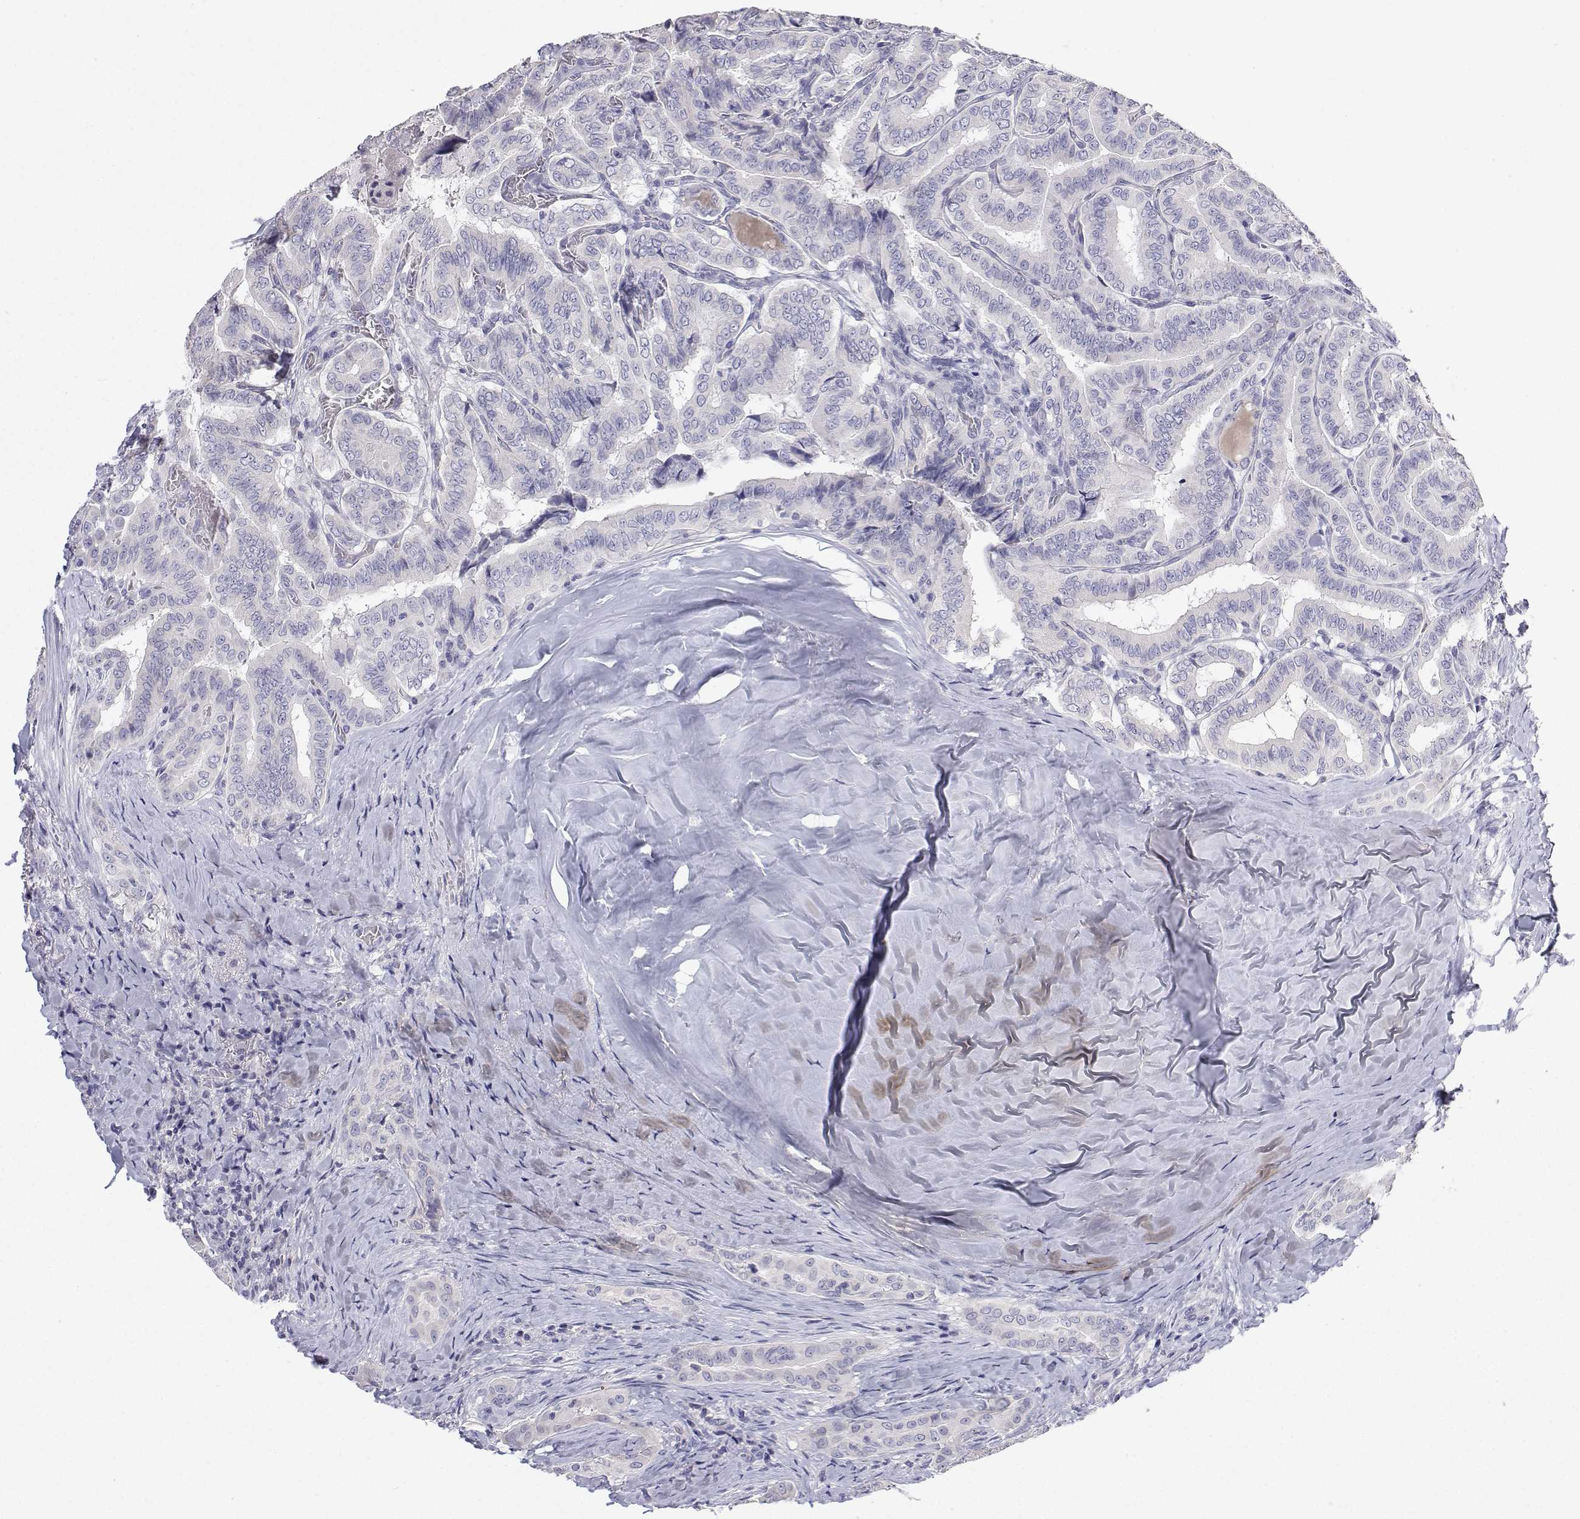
{"staining": {"intensity": "negative", "quantity": "none", "location": "none"}, "tissue": "thyroid cancer", "cell_type": "Tumor cells", "image_type": "cancer", "snomed": [{"axis": "morphology", "description": "Papillary adenocarcinoma, NOS"}, {"axis": "morphology", "description": "Papillary adenoma metastatic"}, {"axis": "topography", "description": "Thyroid gland"}], "caption": "Thyroid cancer (papillary adenoma metastatic) was stained to show a protein in brown. There is no significant positivity in tumor cells.", "gene": "ANKRD65", "patient": {"sex": "female", "age": 50}}